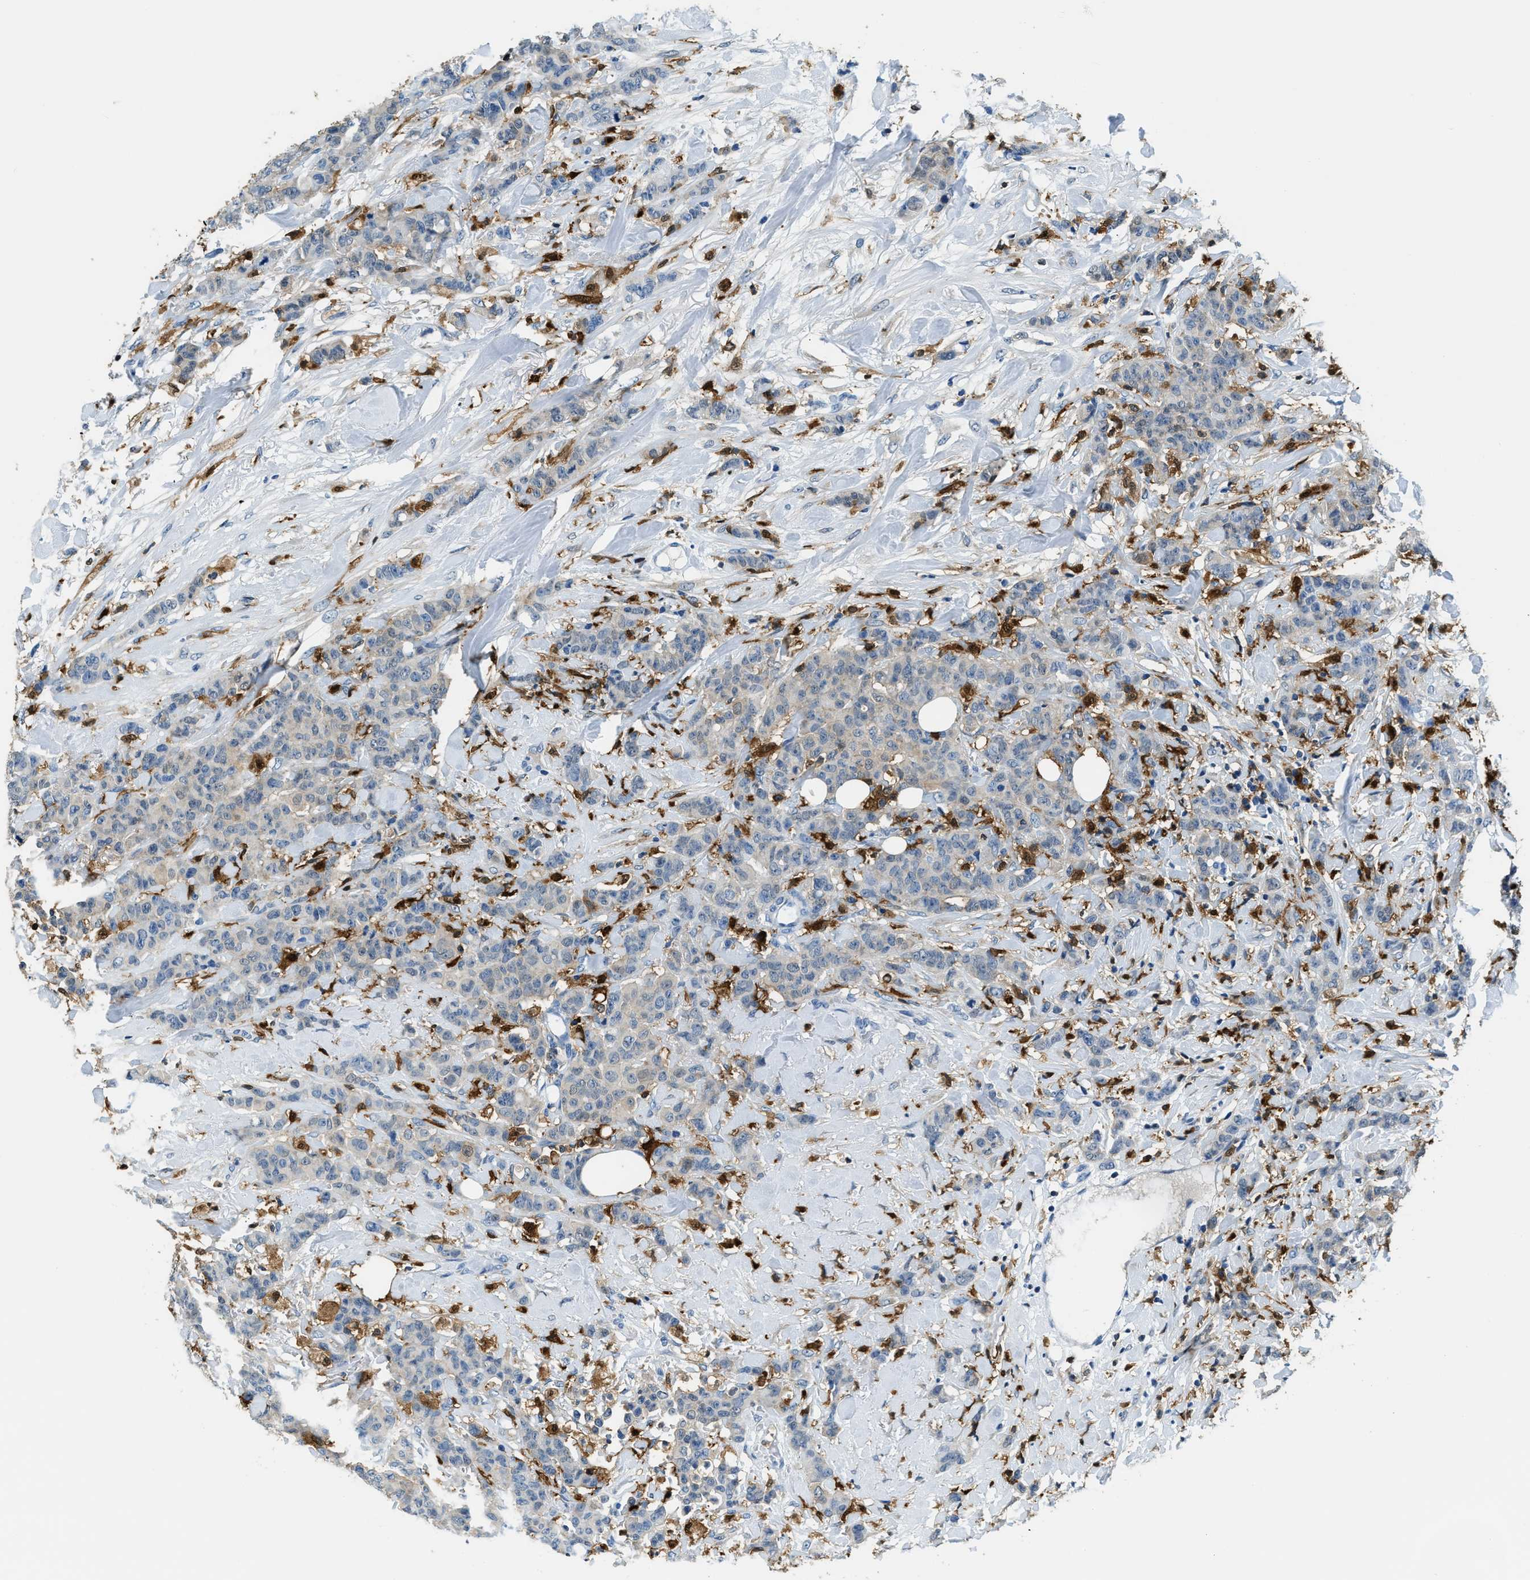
{"staining": {"intensity": "weak", "quantity": "<25%", "location": "cytoplasmic/membranous"}, "tissue": "breast cancer", "cell_type": "Tumor cells", "image_type": "cancer", "snomed": [{"axis": "morphology", "description": "Normal tissue, NOS"}, {"axis": "morphology", "description": "Duct carcinoma"}, {"axis": "topography", "description": "Breast"}], "caption": "Immunohistochemical staining of intraductal carcinoma (breast) reveals no significant positivity in tumor cells.", "gene": "CAPG", "patient": {"sex": "female", "age": 40}}